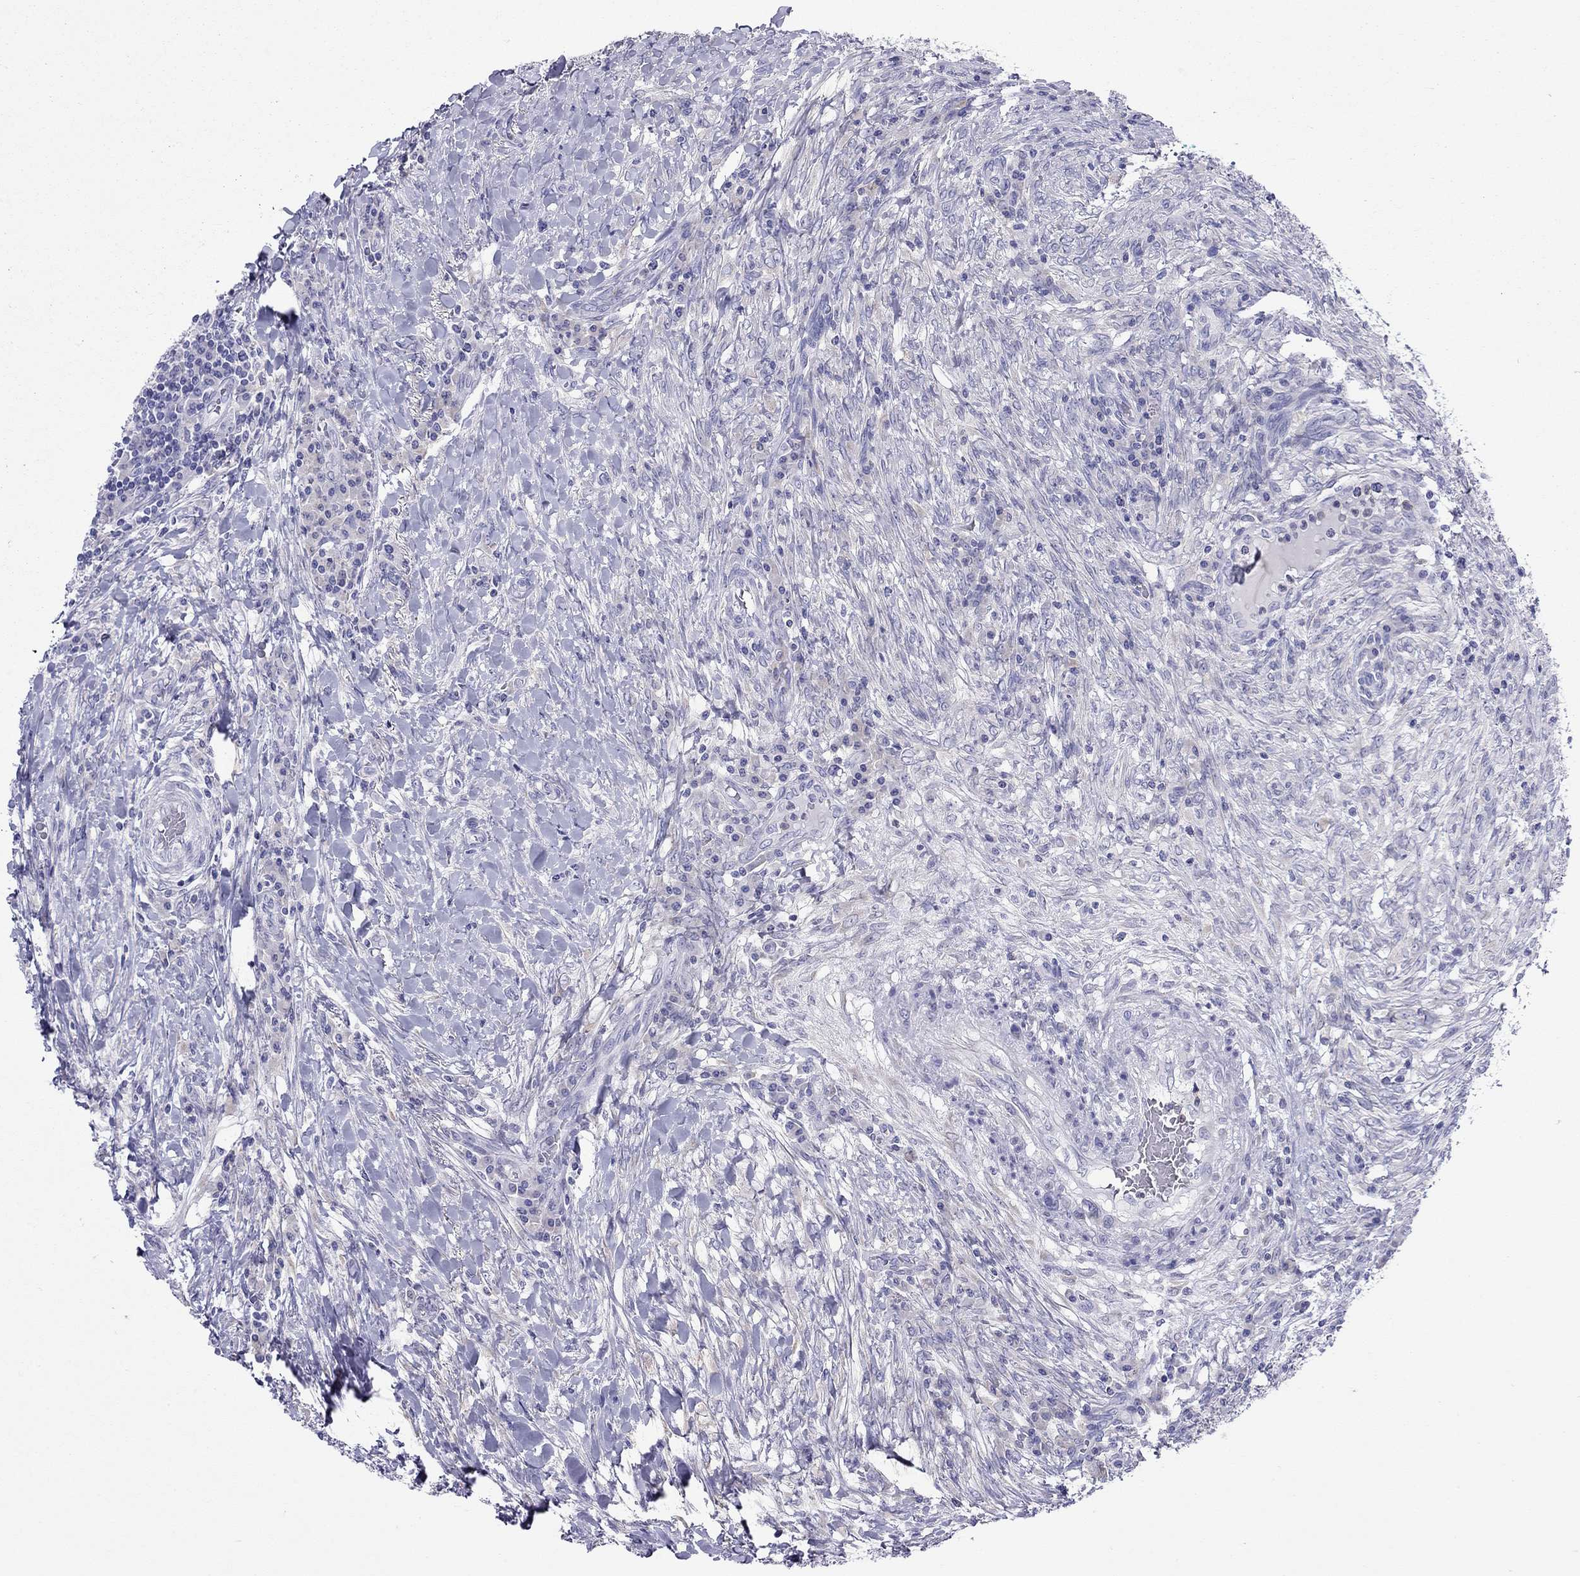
{"staining": {"intensity": "negative", "quantity": "none", "location": "none"}, "tissue": "colorectal cancer", "cell_type": "Tumor cells", "image_type": "cancer", "snomed": [{"axis": "morphology", "description": "Adenocarcinoma, NOS"}, {"axis": "topography", "description": "Colon"}], "caption": "Human adenocarcinoma (colorectal) stained for a protein using immunohistochemistry shows no staining in tumor cells.", "gene": "SLC46A2", "patient": {"sex": "male", "age": 53}}